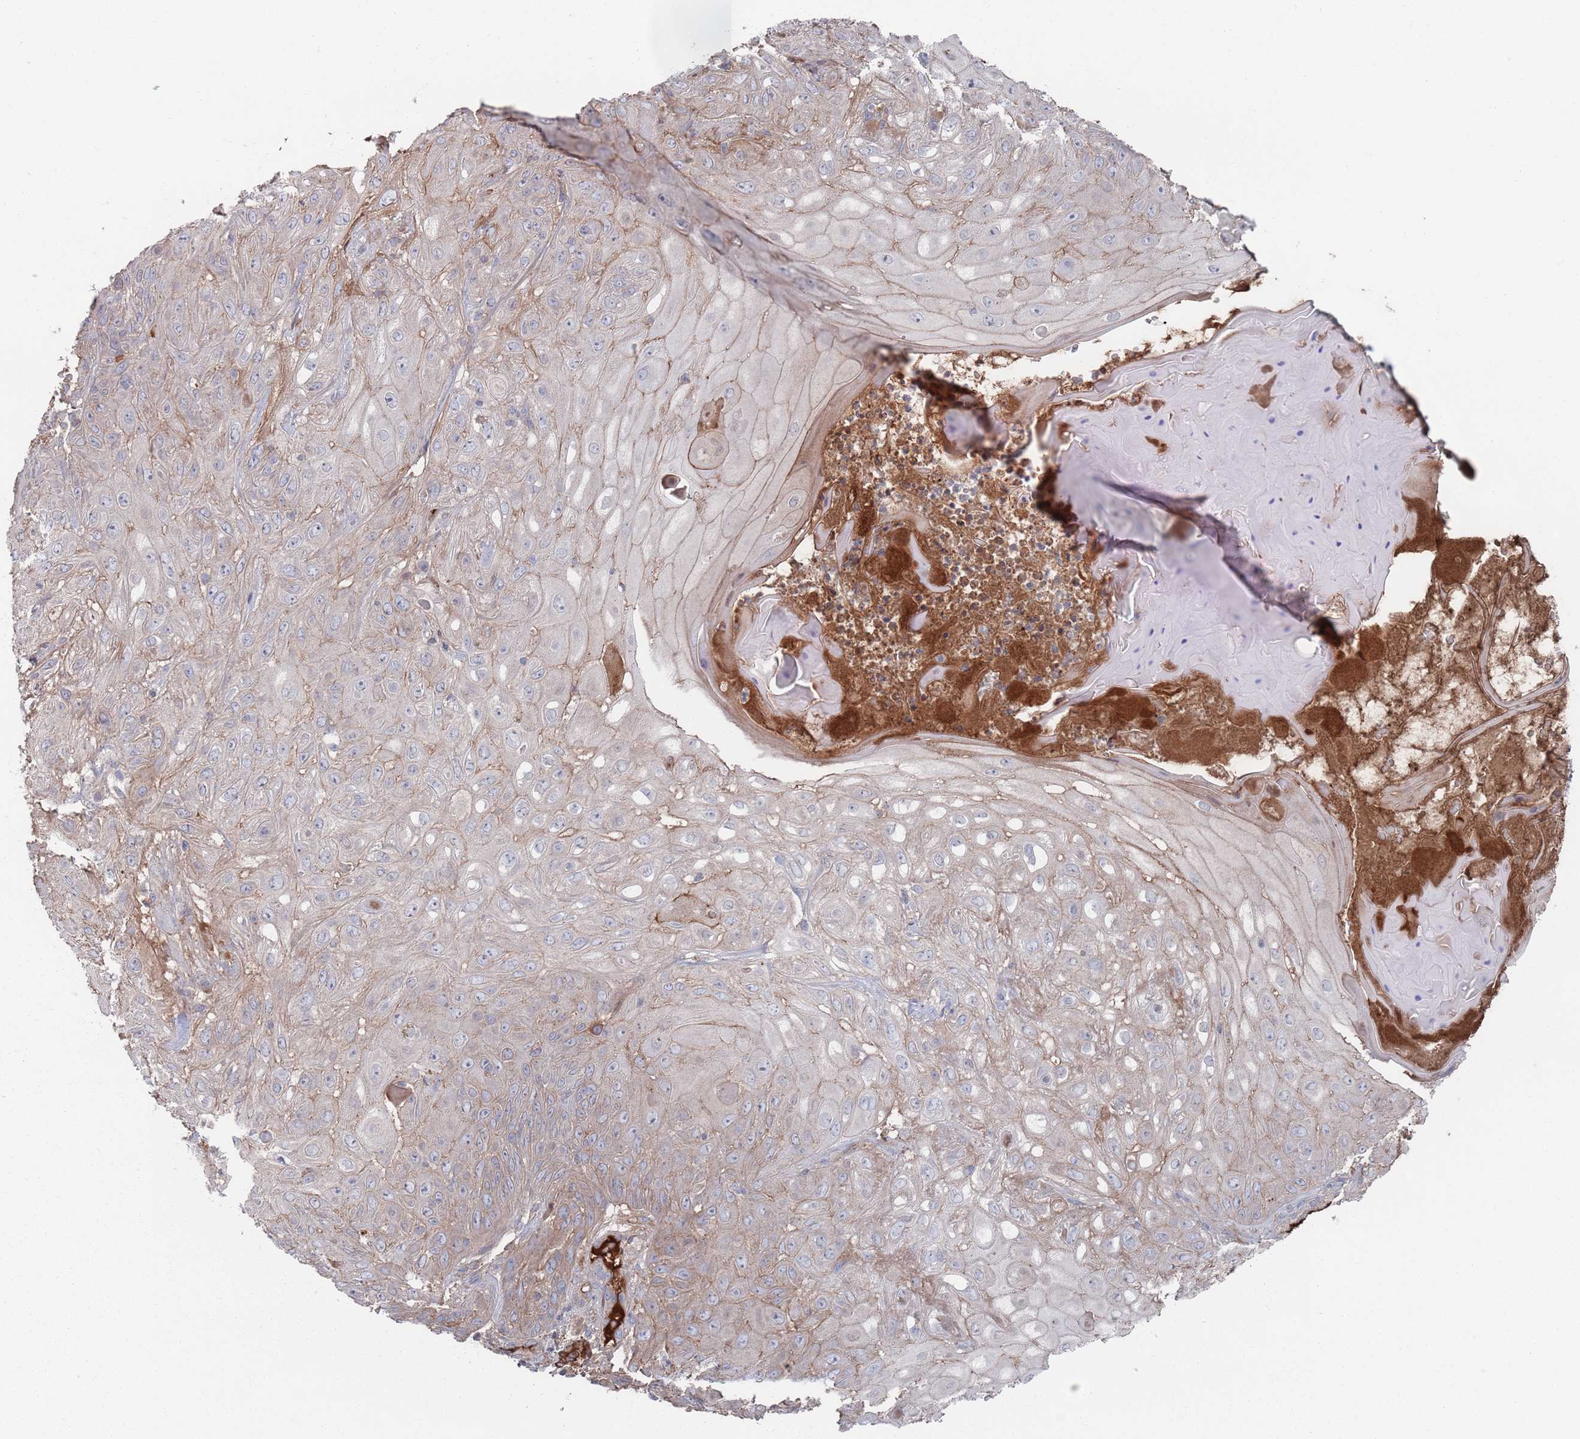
{"staining": {"intensity": "negative", "quantity": "none", "location": "none"}, "tissue": "skin cancer", "cell_type": "Tumor cells", "image_type": "cancer", "snomed": [{"axis": "morphology", "description": "Normal tissue, NOS"}, {"axis": "morphology", "description": "Squamous cell carcinoma, NOS"}, {"axis": "topography", "description": "Skin"}, {"axis": "topography", "description": "Cartilage tissue"}], "caption": "Immunohistochemical staining of human skin squamous cell carcinoma shows no significant expression in tumor cells.", "gene": "PLEKHA4", "patient": {"sex": "female", "age": 79}}